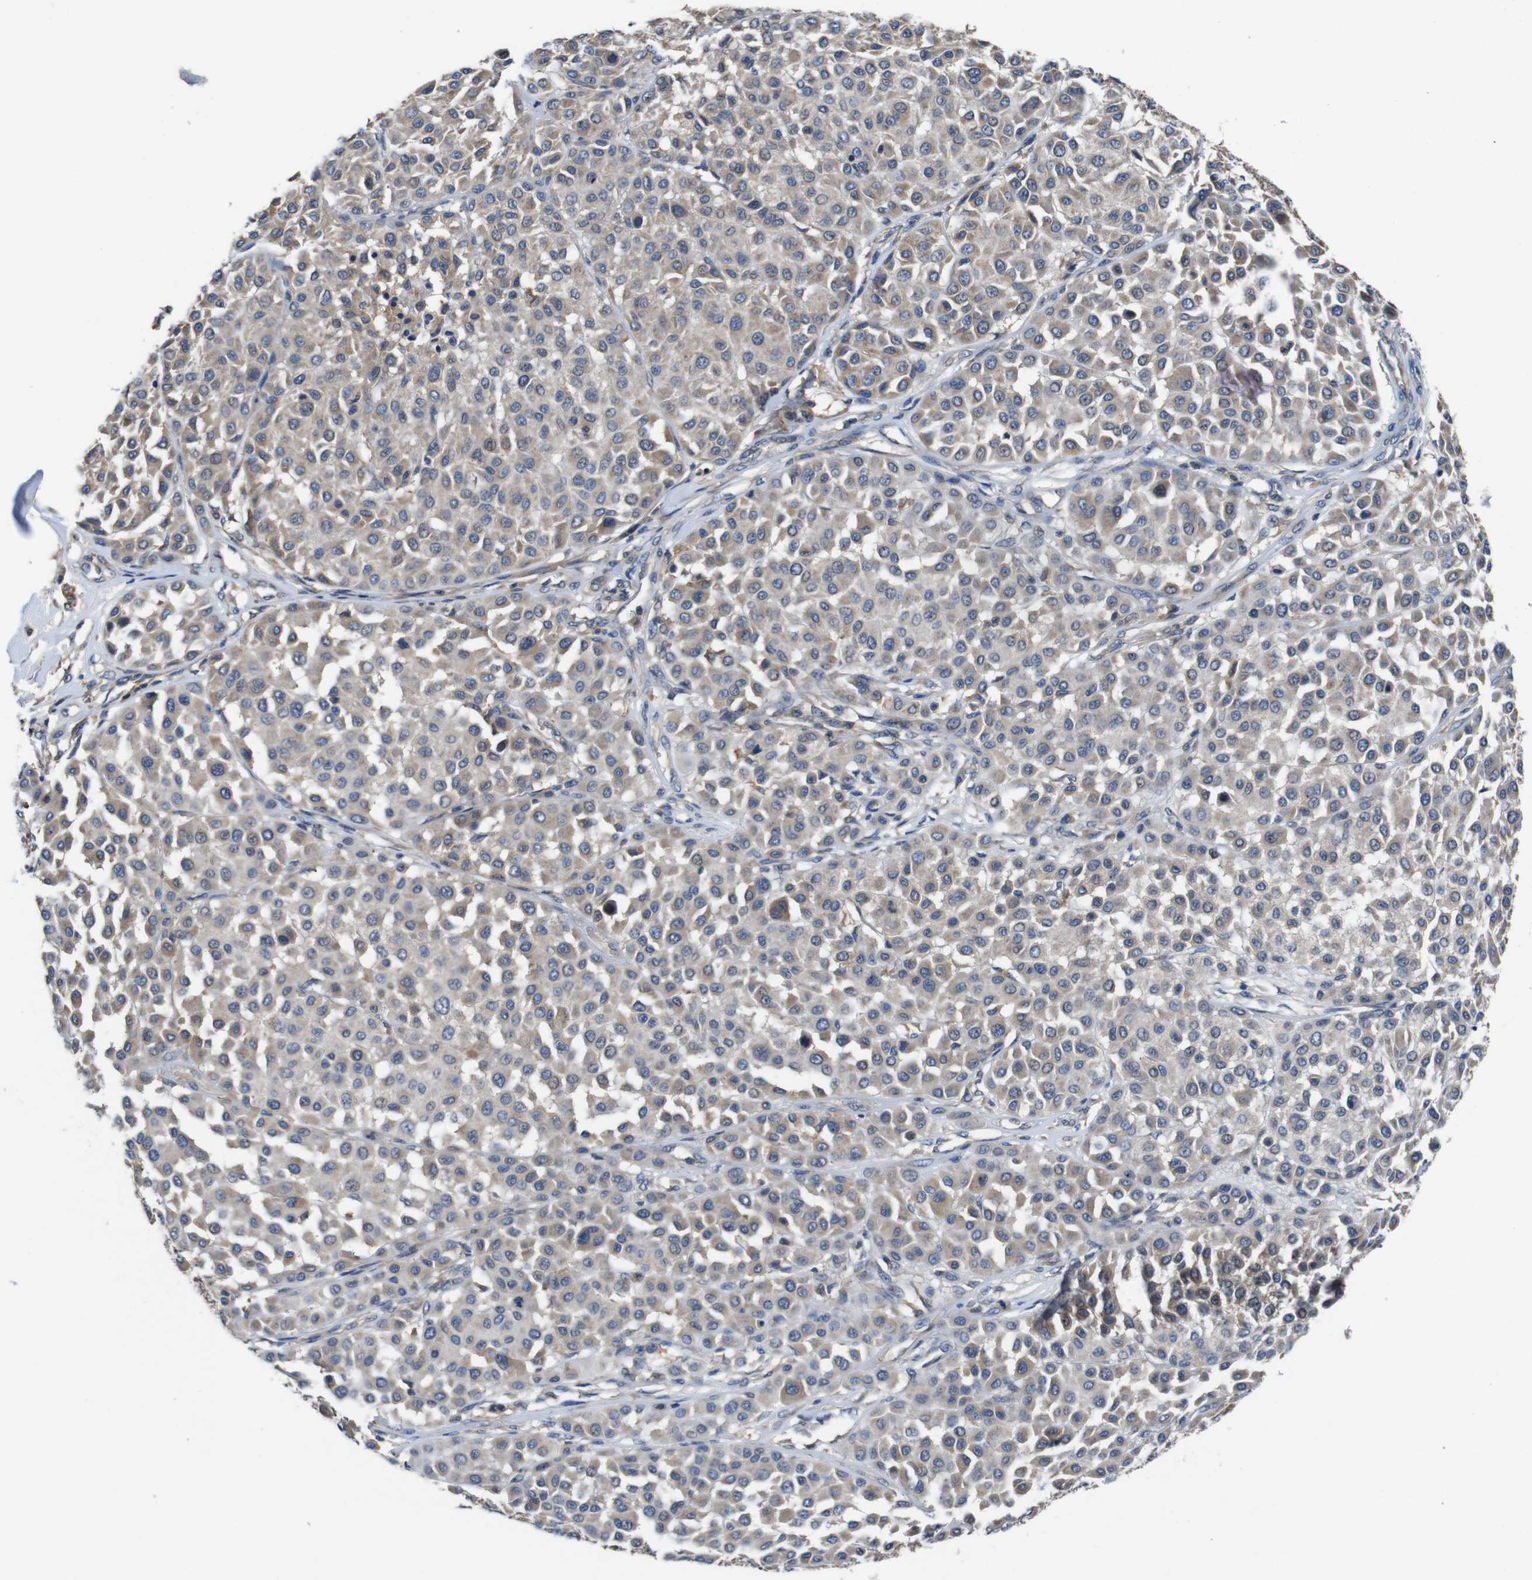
{"staining": {"intensity": "weak", "quantity": "<25%", "location": "cytoplasmic/membranous"}, "tissue": "melanoma", "cell_type": "Tumor cells", "image_type": "cancer", "snomed": [{"axis": "morphology", "description": "Malignant melanoma, Metastatic site"}, {"axis": "topography", "description": "Soft tissue"}], "caption": "Image shows no protein positivity in tumor cells of melanoma tissue.", "gene": "GLIPR1", "patient": {"sex": "male", "age": 41}}